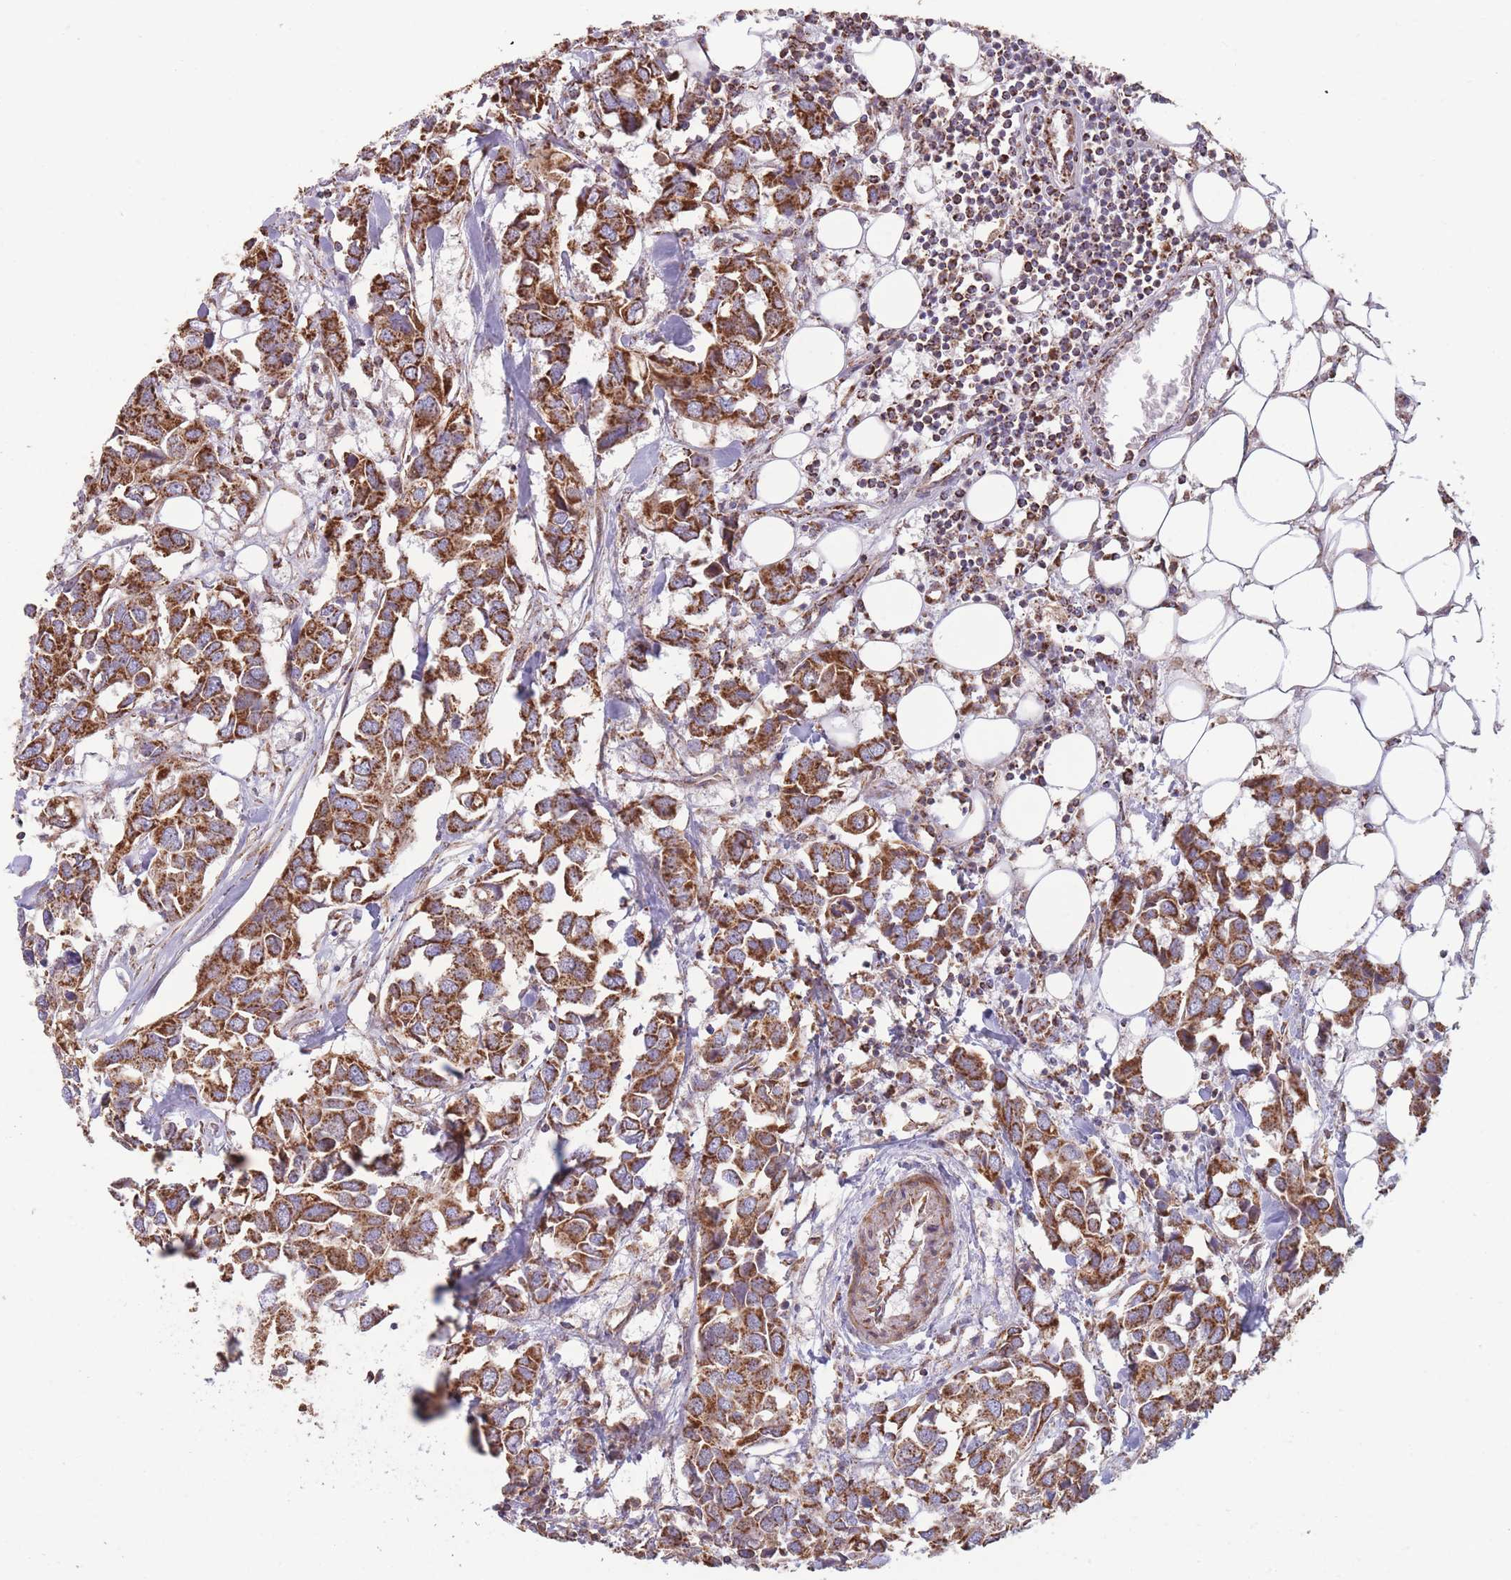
{"staining": {"intensity": "strong", "quantity": ">75%", "location": "cytoplasmic/membranous"}, "tissue": "breast cancer", "cell_type": "Tumor cells", "image_type": "cancer", "snomed": [{"axis": "morphology", "description": "Duct carcinoma"}, {"axis": "topography", "description": "Breast"}], "caption": "Protein expression analysis of infiltrating ductal carcinoma (breast) displays strong cytoplasmic/membranous expression in about >75% of tumor cells.", "gene": "KIF16B", "patient": {"sex": "female", "age": 83}}